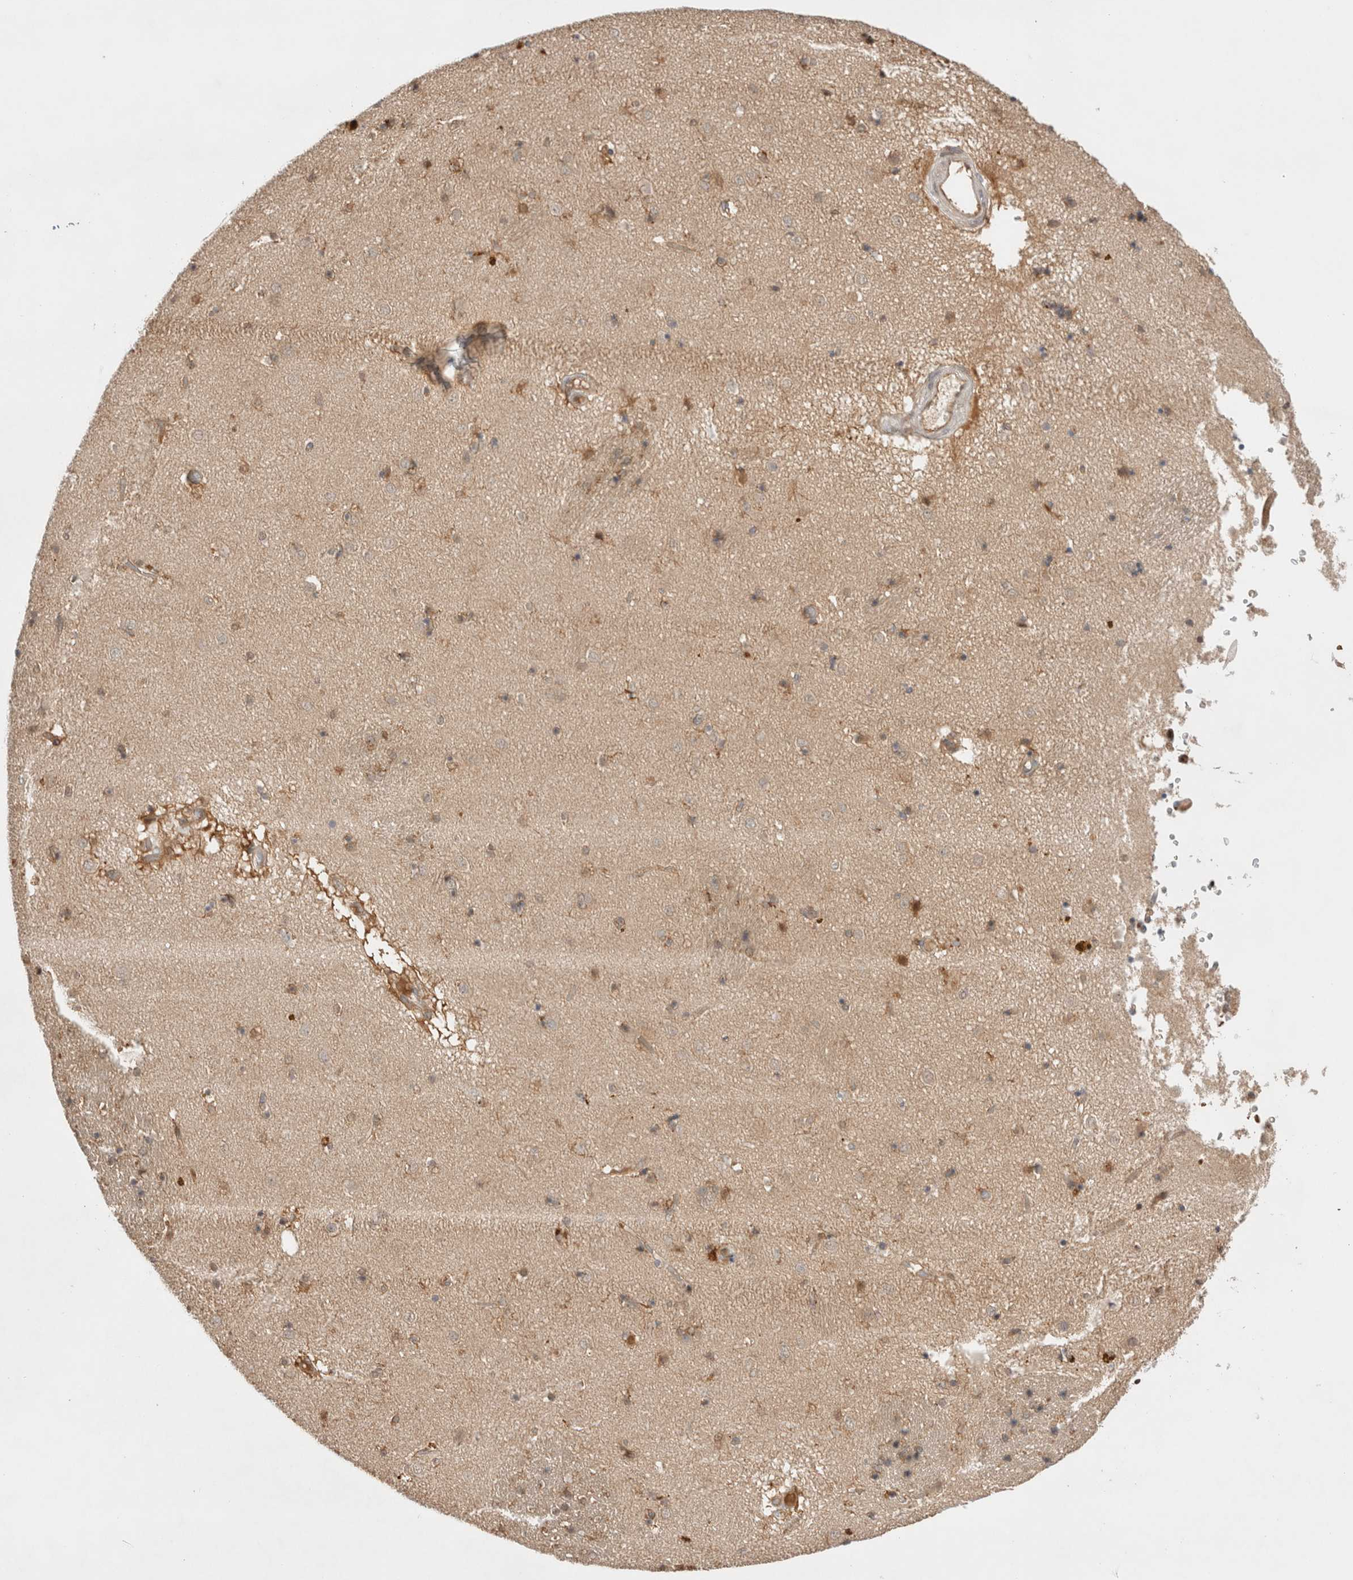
{"staining": {"intensity": "moderate", "quantity": "<25%", "location": "cytoplasmic/membranous,nuclear"}, "tissue": "caudate", "cell_type": "Glial cells", "image_type": "normal", "snomed": [{"axis": "morphology", "description": "Normal tissue, NOS"}, {"axis": "topography", "description": "Lateral ventricle wall"}], "caption": "Protein analysis of normal caudate reveals moderate cytoplasmic/membranous,nuclear positivity in about <25% of glial cells.", "gene": "OTUD6B", "patient": {"sex": "male", "age": 70}}